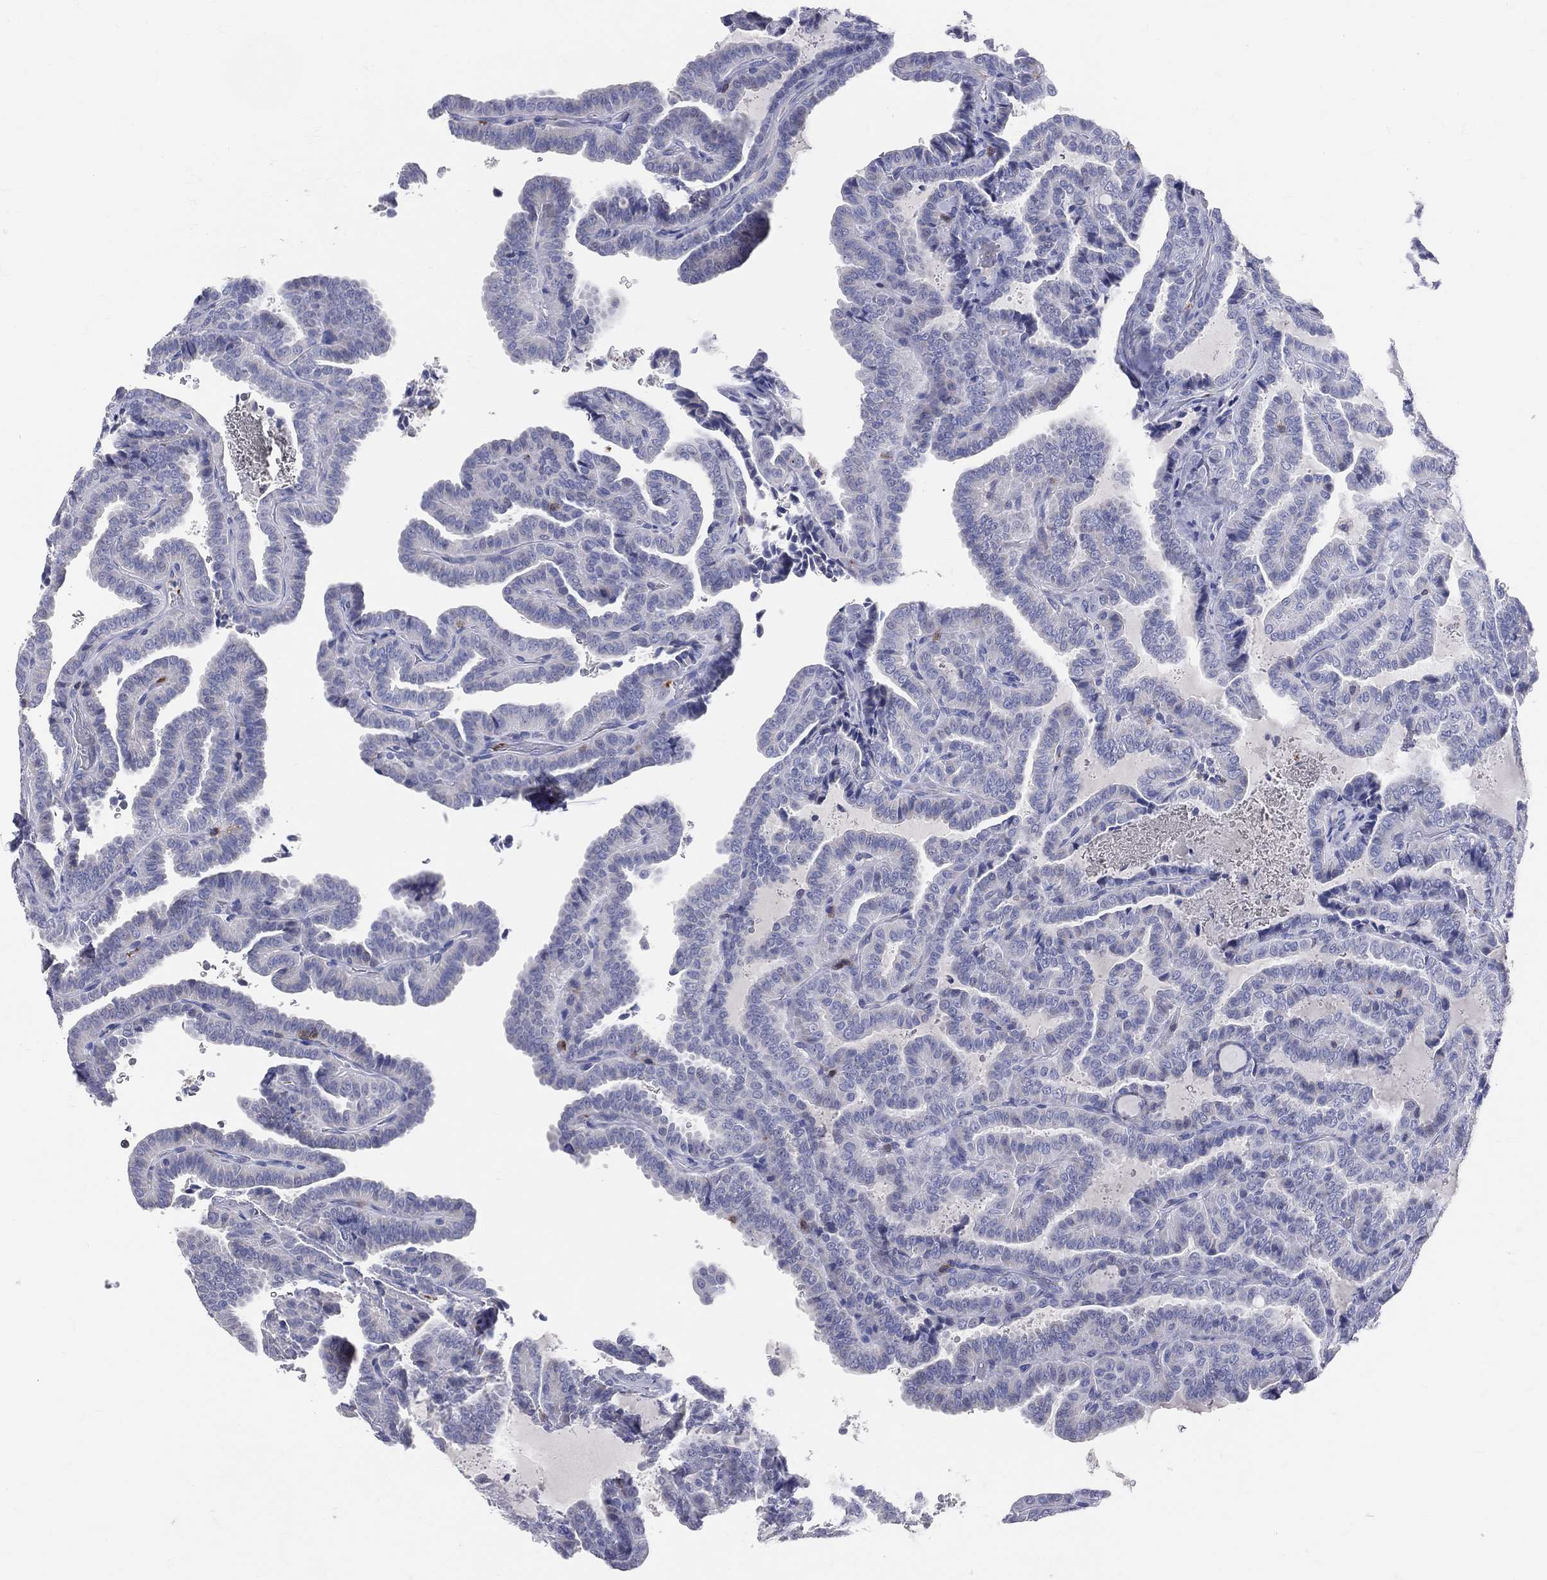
{"staining": {"intensity": "negative", "quantity": "none", "location": "none"}, "tissue": "thyroid cancer", "cell_type": "Tumor cells", "image_type": "cancer", "snomed": [{"axis": "morphology", "description": "Papillary adenocarcinoma, NOS"}, {"axis": "topography", "description": "Thyroid gland"}], "caption": "This image is of thyroid papillary adenocarcinoma stained with IHC to label a protein in brown with the nuclei are counter-stained blue. There is no positivity in tumor cells.", "gene": "LAT", "patient": {"sex": "female", "age": 39}}